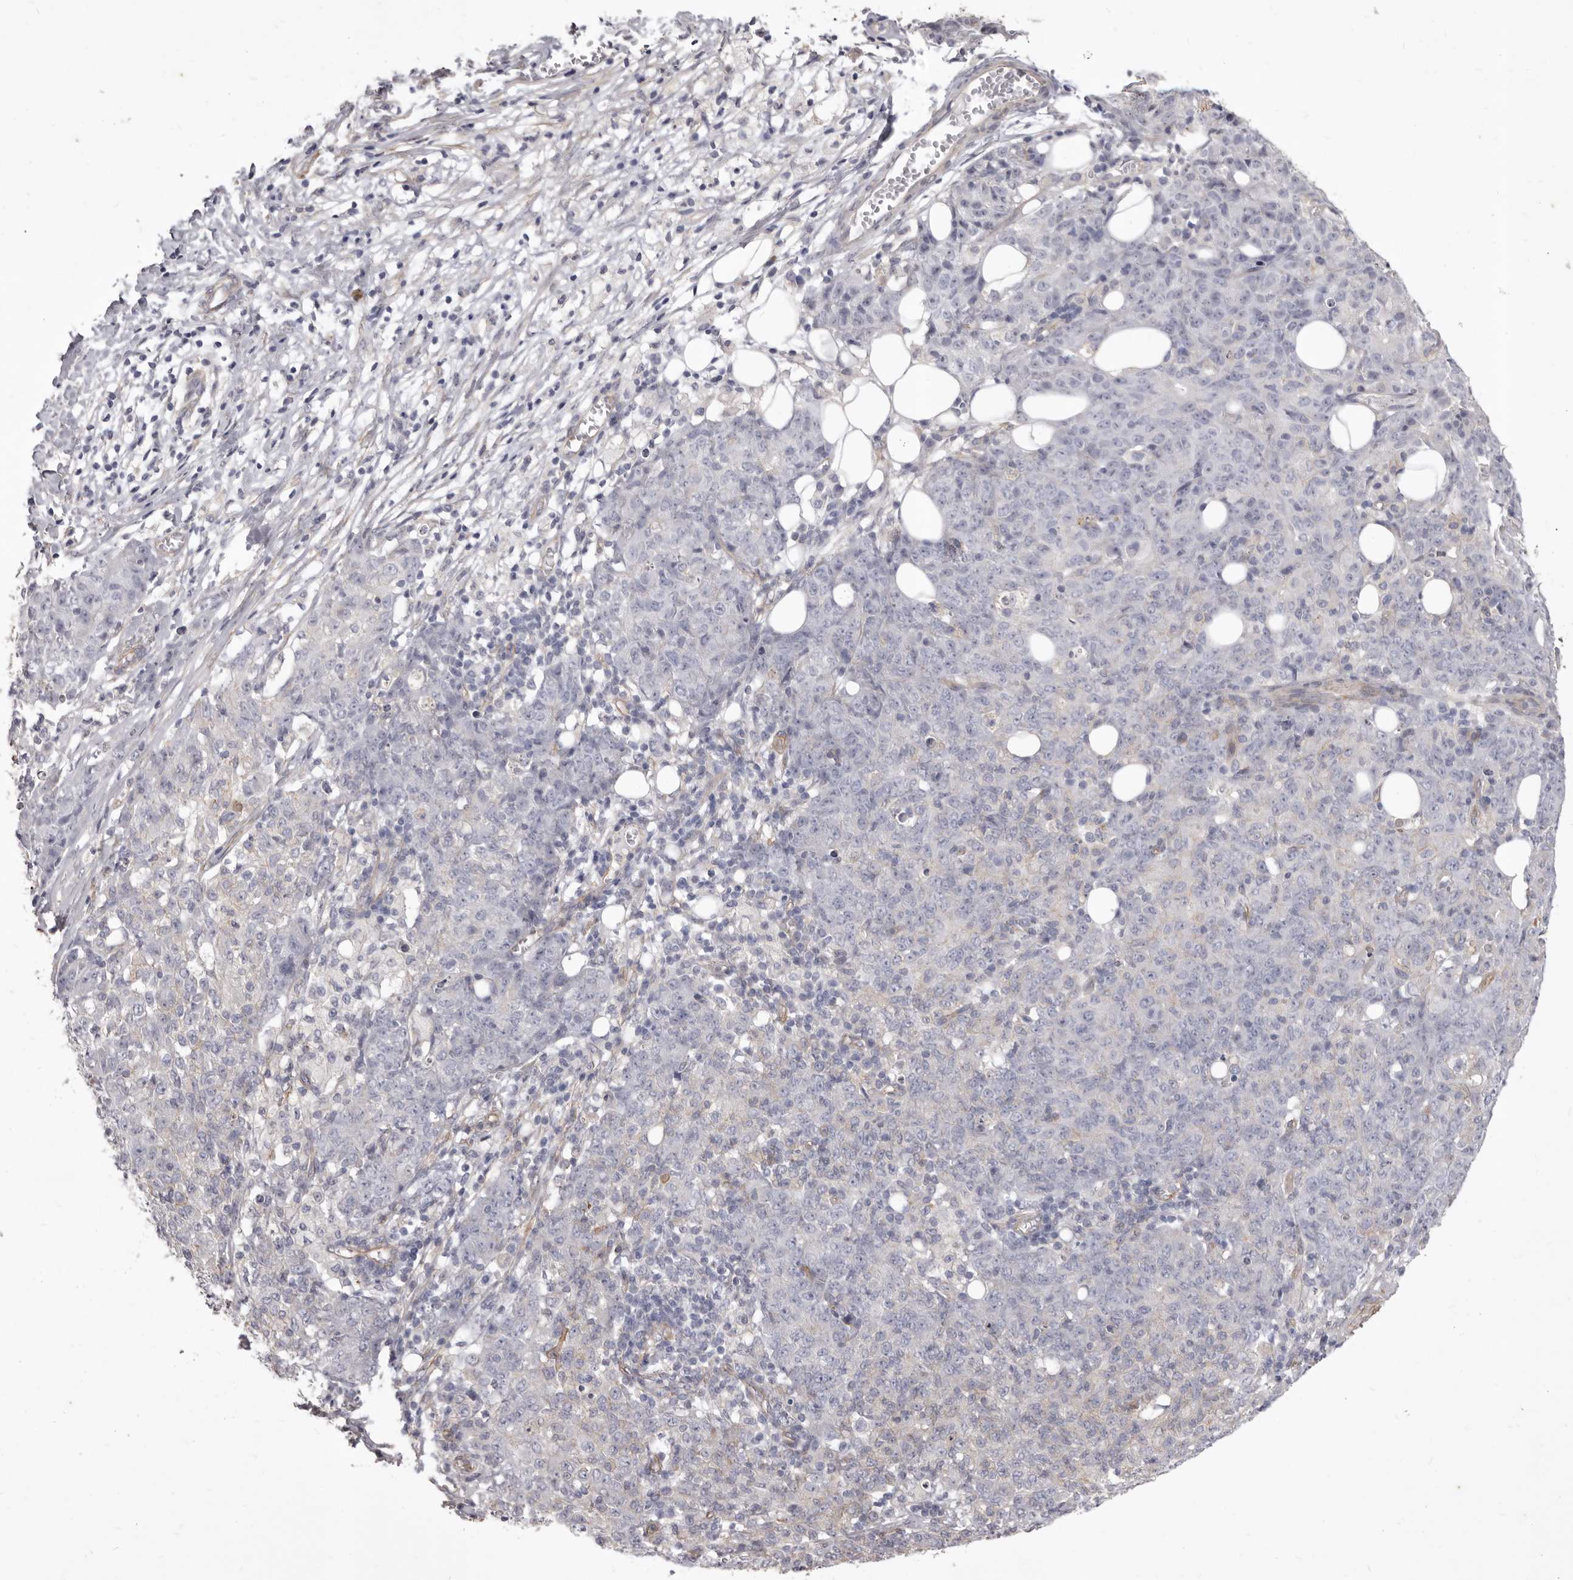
{"staining": {"intensity": "weak", "quantity": "<25%", "location": "cytoplasmic/membranous"}, "tissue": "ovarian cancer", "cell_type": "Tumor cells", "image_type": "cancer", "snomed": [{"axis": "morphology", "description": "Carcinoma, endometroid"}, {"axis": "topography", "description": "Ovary"}], "caption": "This is an immunohistochemistry histopathology image of ovarian cancer (endometroid carcinoma). There is no staining in tumor cells.", "gene": "P2RX6", "patient": {"sex": "female", "age": 42}}